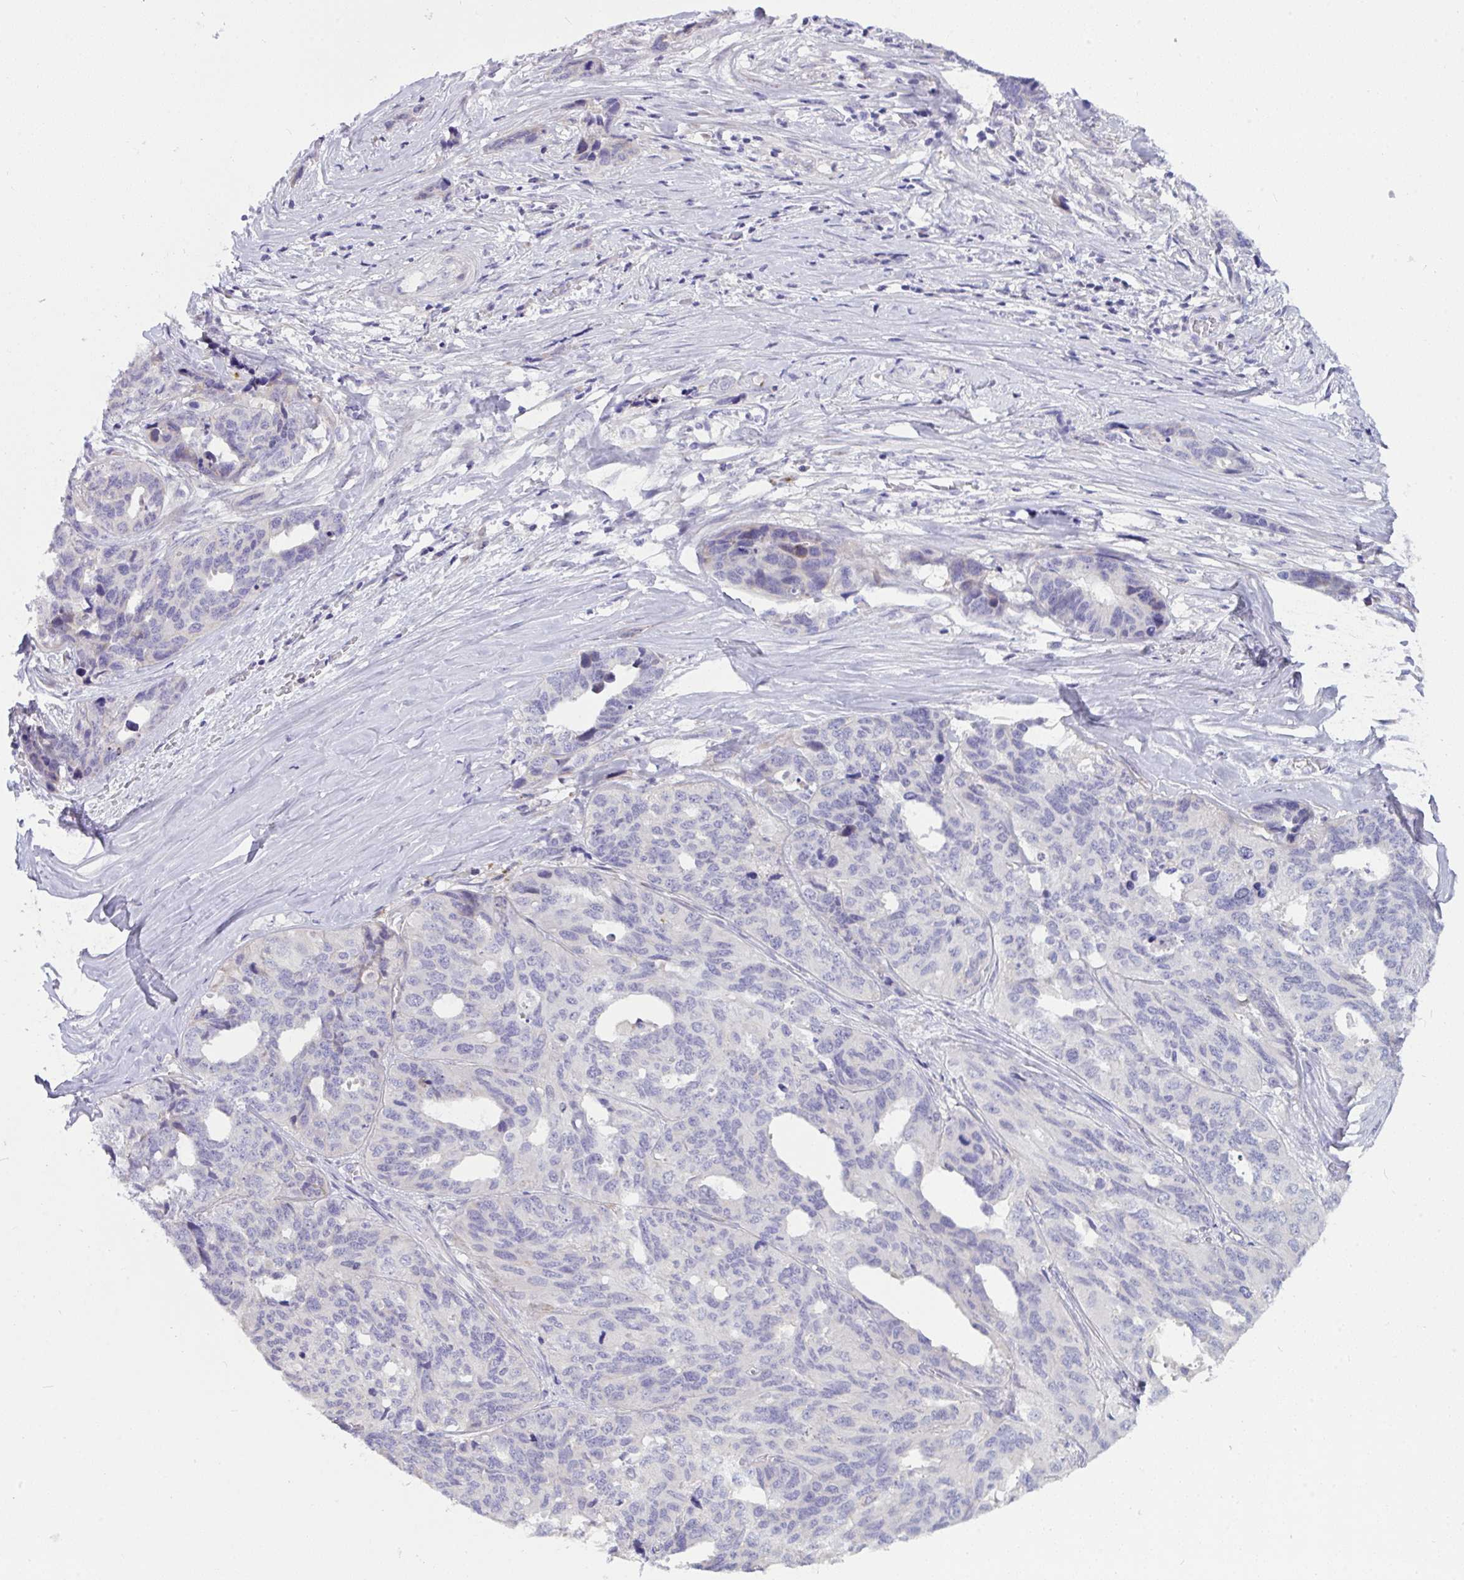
{"staining": {"intensity": "negative", "quantity": "none", "location": "none"}, "tissue": "ovarian cancer", "cell_type": "Tumor cells", "image_type": "cancer", "snomed": [{"axis": "morphology", "description": "Cystadenocarcinoma, serous, NOS"}, {"axis": "topography", "description": "Ovary"}], "caption": "There is no significant expression in tumor cells of ovarian serous cystadenocarcinoma.", "gene": "DTX3", "patient": {"sex": "female", "age": 64}}